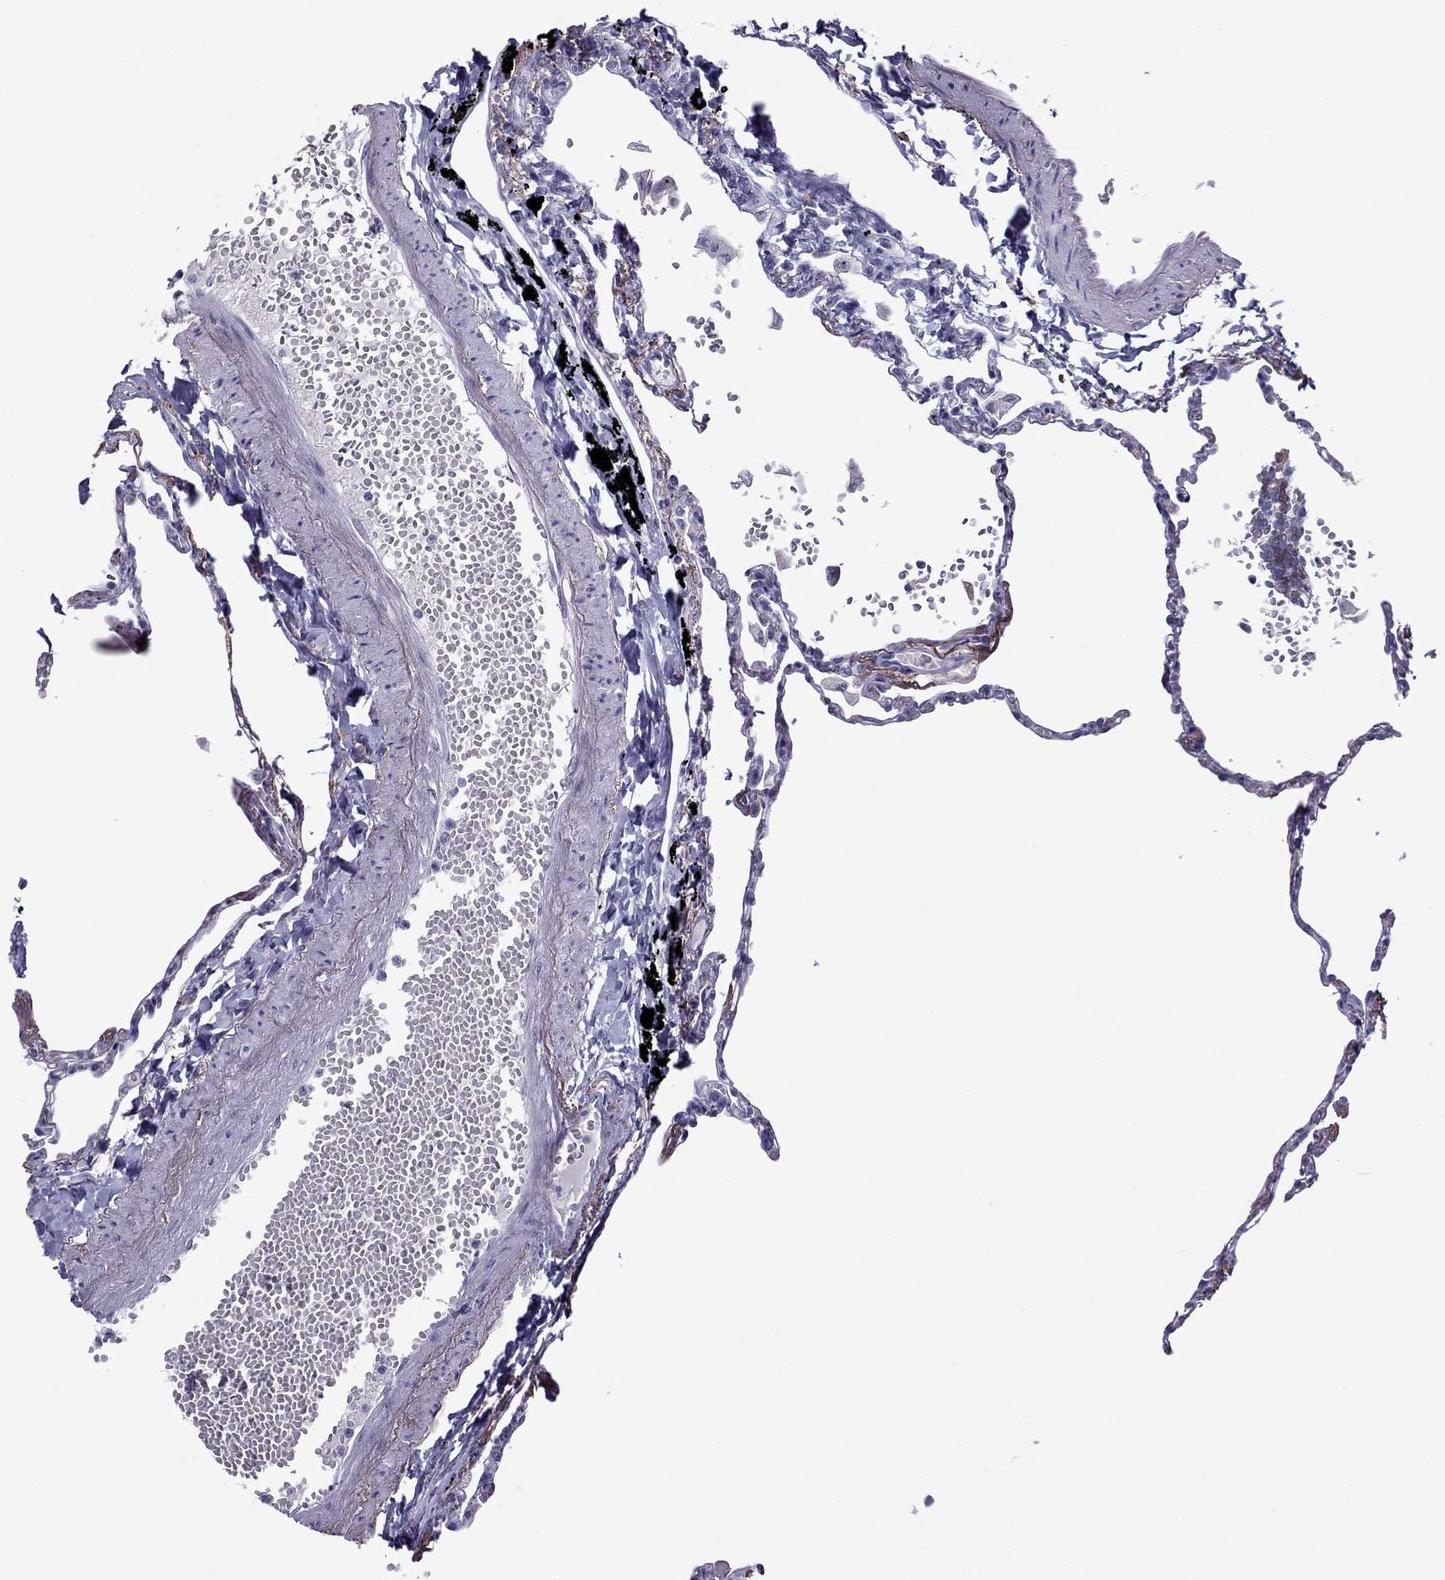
{"staining": {"intensity": "negative", "quantity": "none", "location": "none"}, "tissue": "lung", "cell_type": "Alveolar cells", "image_type": "normal", "snomed": [{"axis": "morphology", "description": "Normal tissue, NOS"}, {"axis": "topography", "description": "Lung"}], "caption": "This photomicrograph is of normal lung stained with IHC to label a protein in brown with the nuclei are counter-stained blue. There is no staining in alveolar cells.", "gene": "MYLK3", "patient": {"sex": "male", "age": 78}}